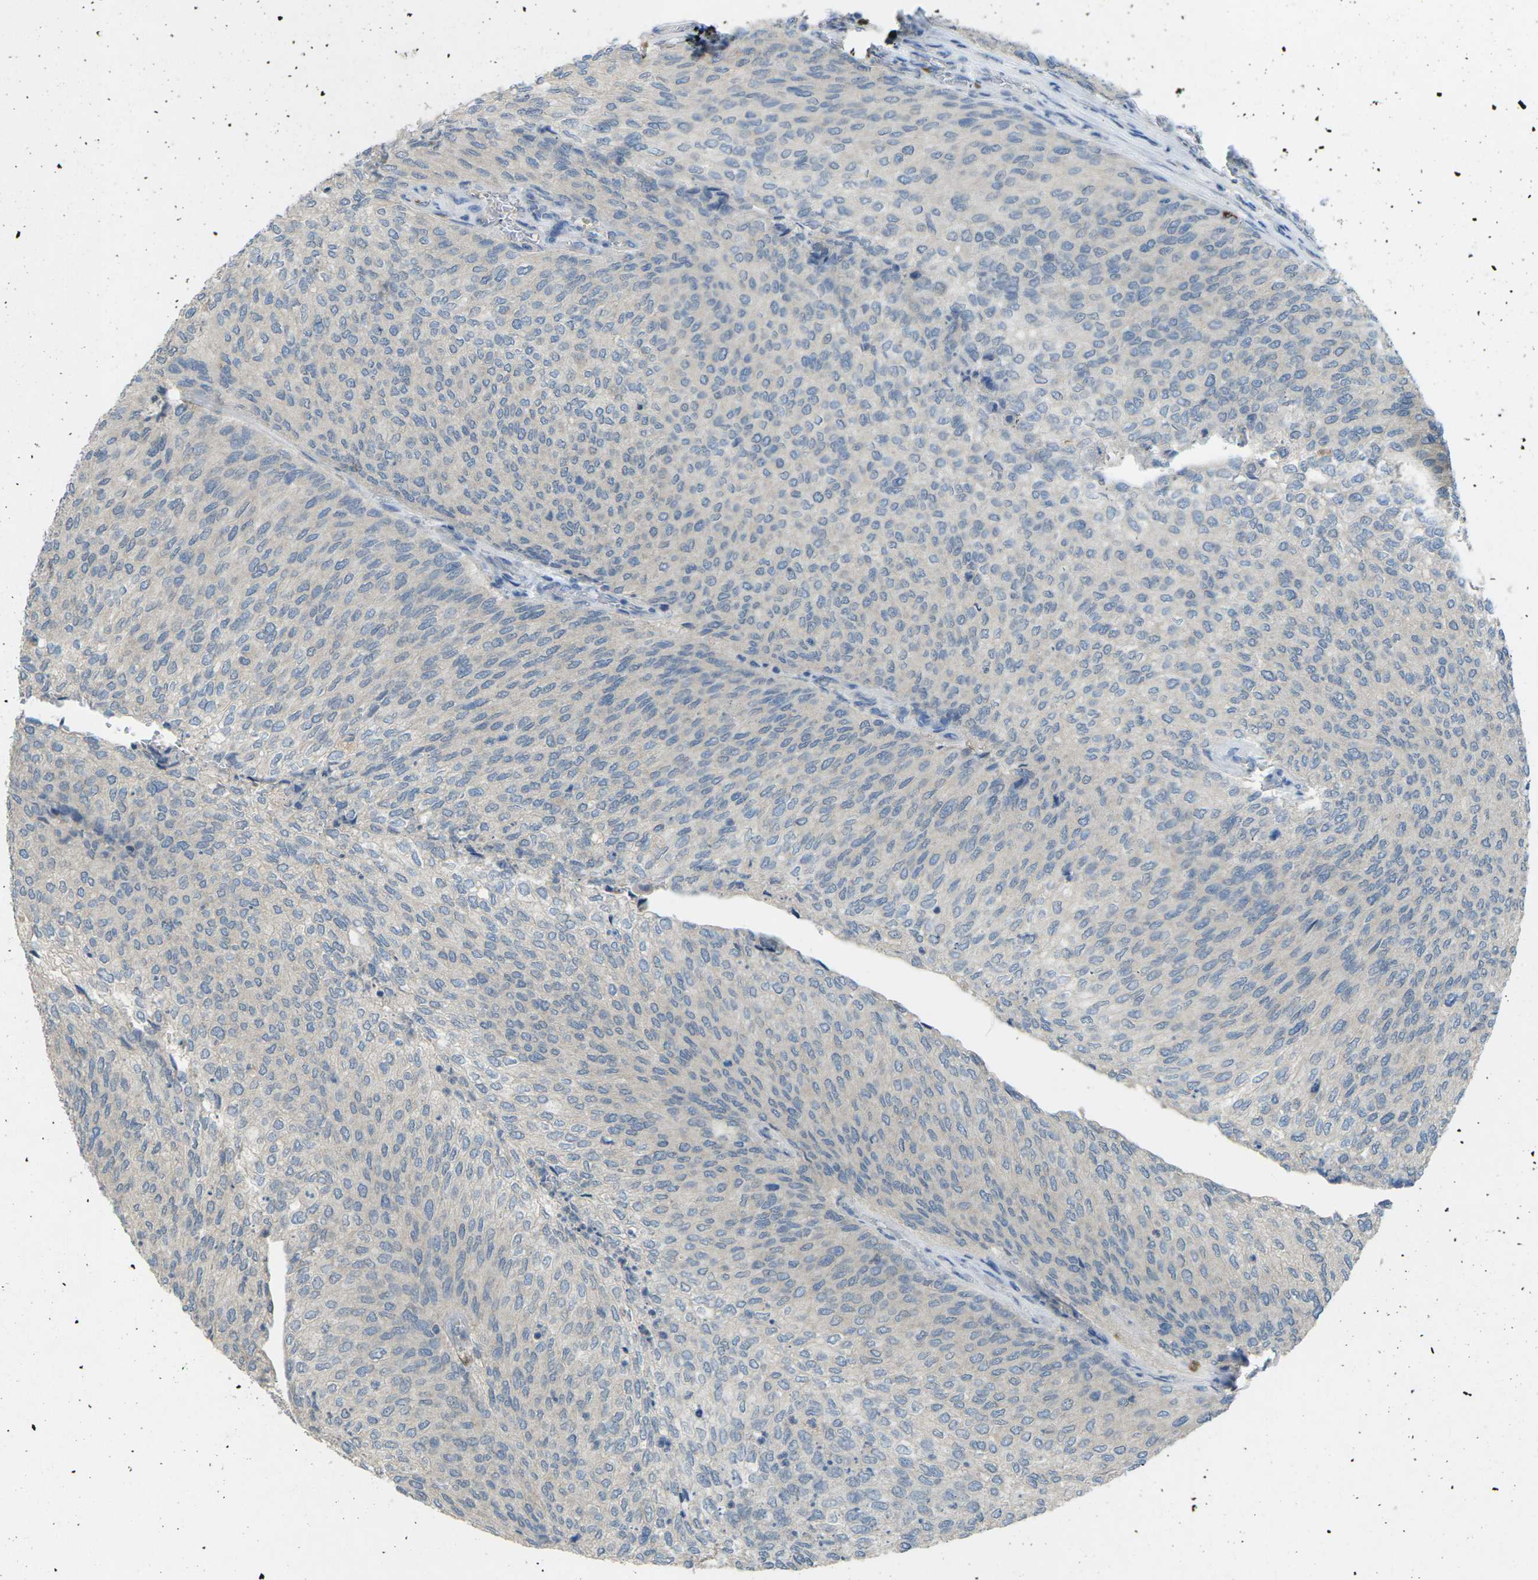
{"staining": {"intensity": "negative", "quantity": "none", "location": "none"}, "tissue": "urothelial cancer", "cell_type": "Tumor cells", "image_type": "cancer", "snomed": [{"axis": "morphology", "description": "Urothelial carcinoma, Low grade"}, {"axis": "topography", "description": "Urinary bladder"}], "caption": "Immunohistochemical staining of human urothelial carcinoma (low-grade) demonstrates no significant staining in tumor cells. The staining was performed using DAB (3,3'-diaminobenzidine) to visualize the protein expression in brown, while the nuclei were stained in blue with hematoxylin (Magnification: 20x).", "gene": "CD19", "patient": {"sex": "female", "age": 79}}